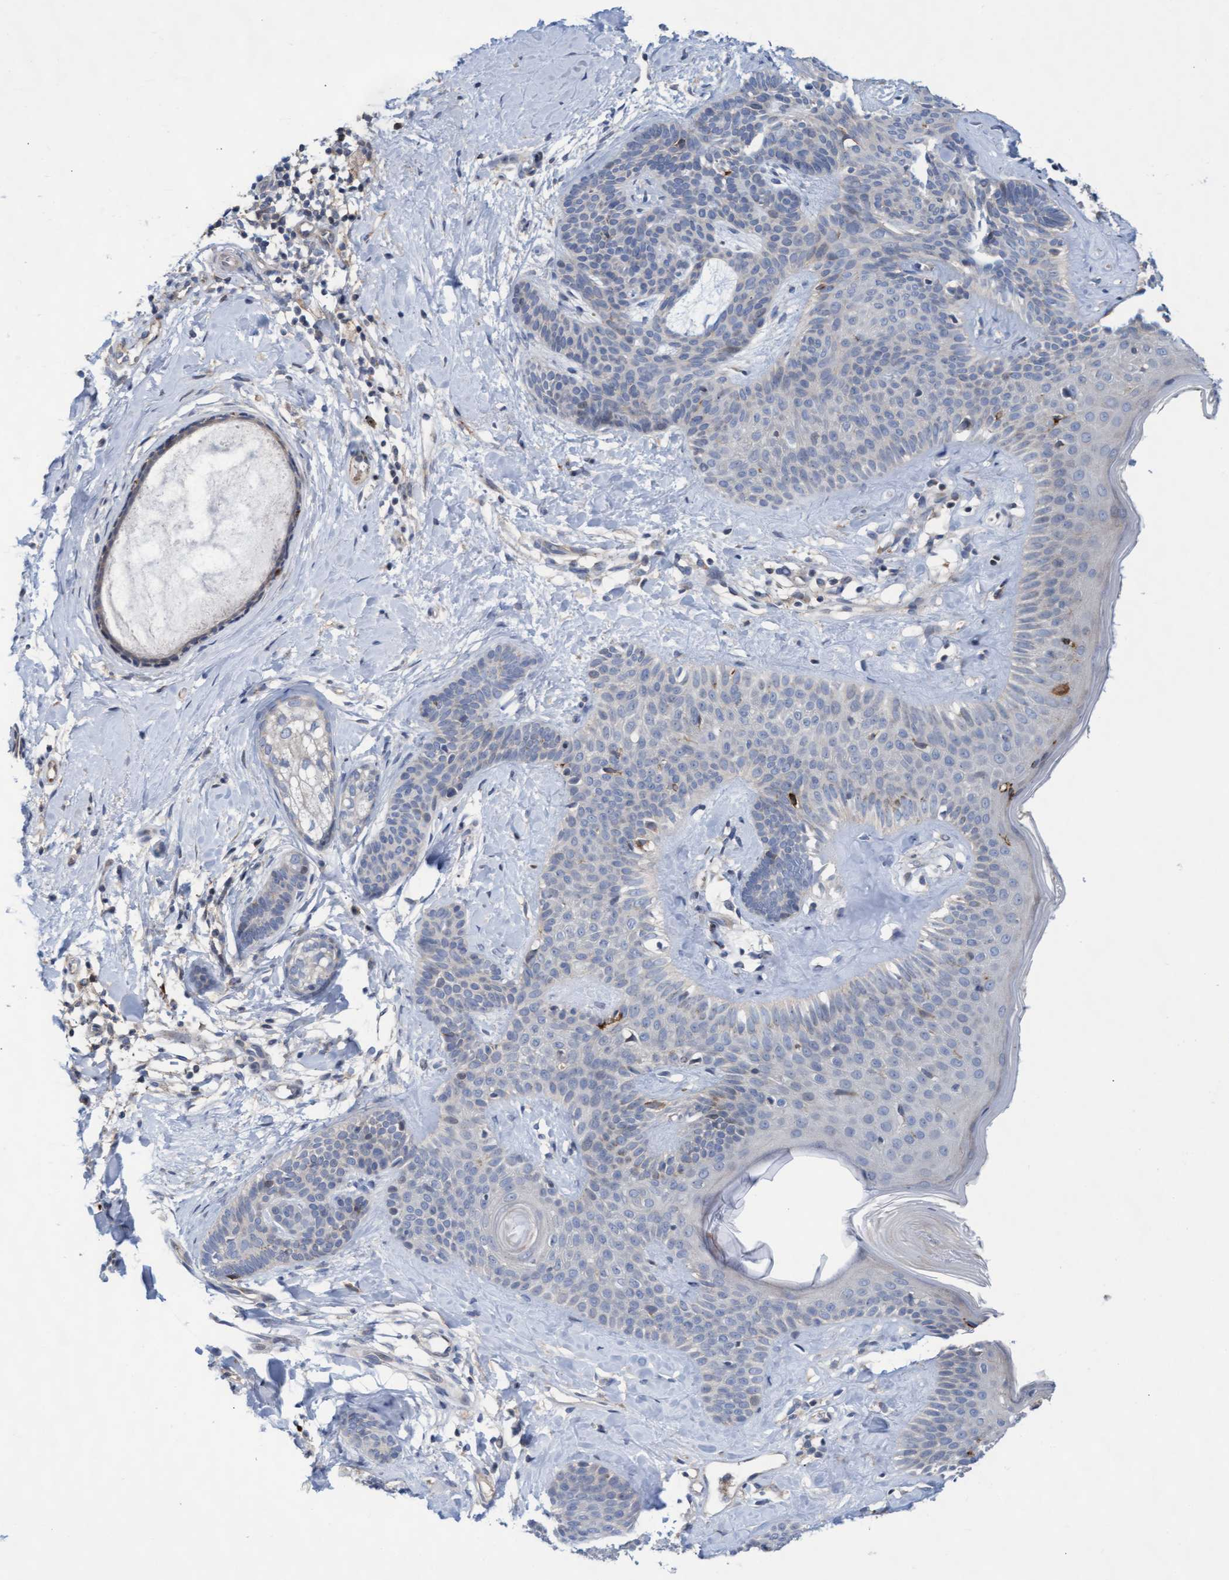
{"staining": {"intensity": "negative", "quantity": "none", "location": "none"}, "tissue": "skin cancer", "cell_type": "Tumor cells", "image_type": "cancer", "snomed": [{"axis": "morphology", "description": "Developmental malformation"}, {"axis": "morphology", "description": "Basal cell carcinoma"}, {"axis": "topography", "description": "Skin"}], "caption": "The micrograph displays no significant positivity in tumor cells of skin cancer (basal cell carcinoma).", "gene": "ABCF2", "patient": {"sex": "female", "age": 62}}